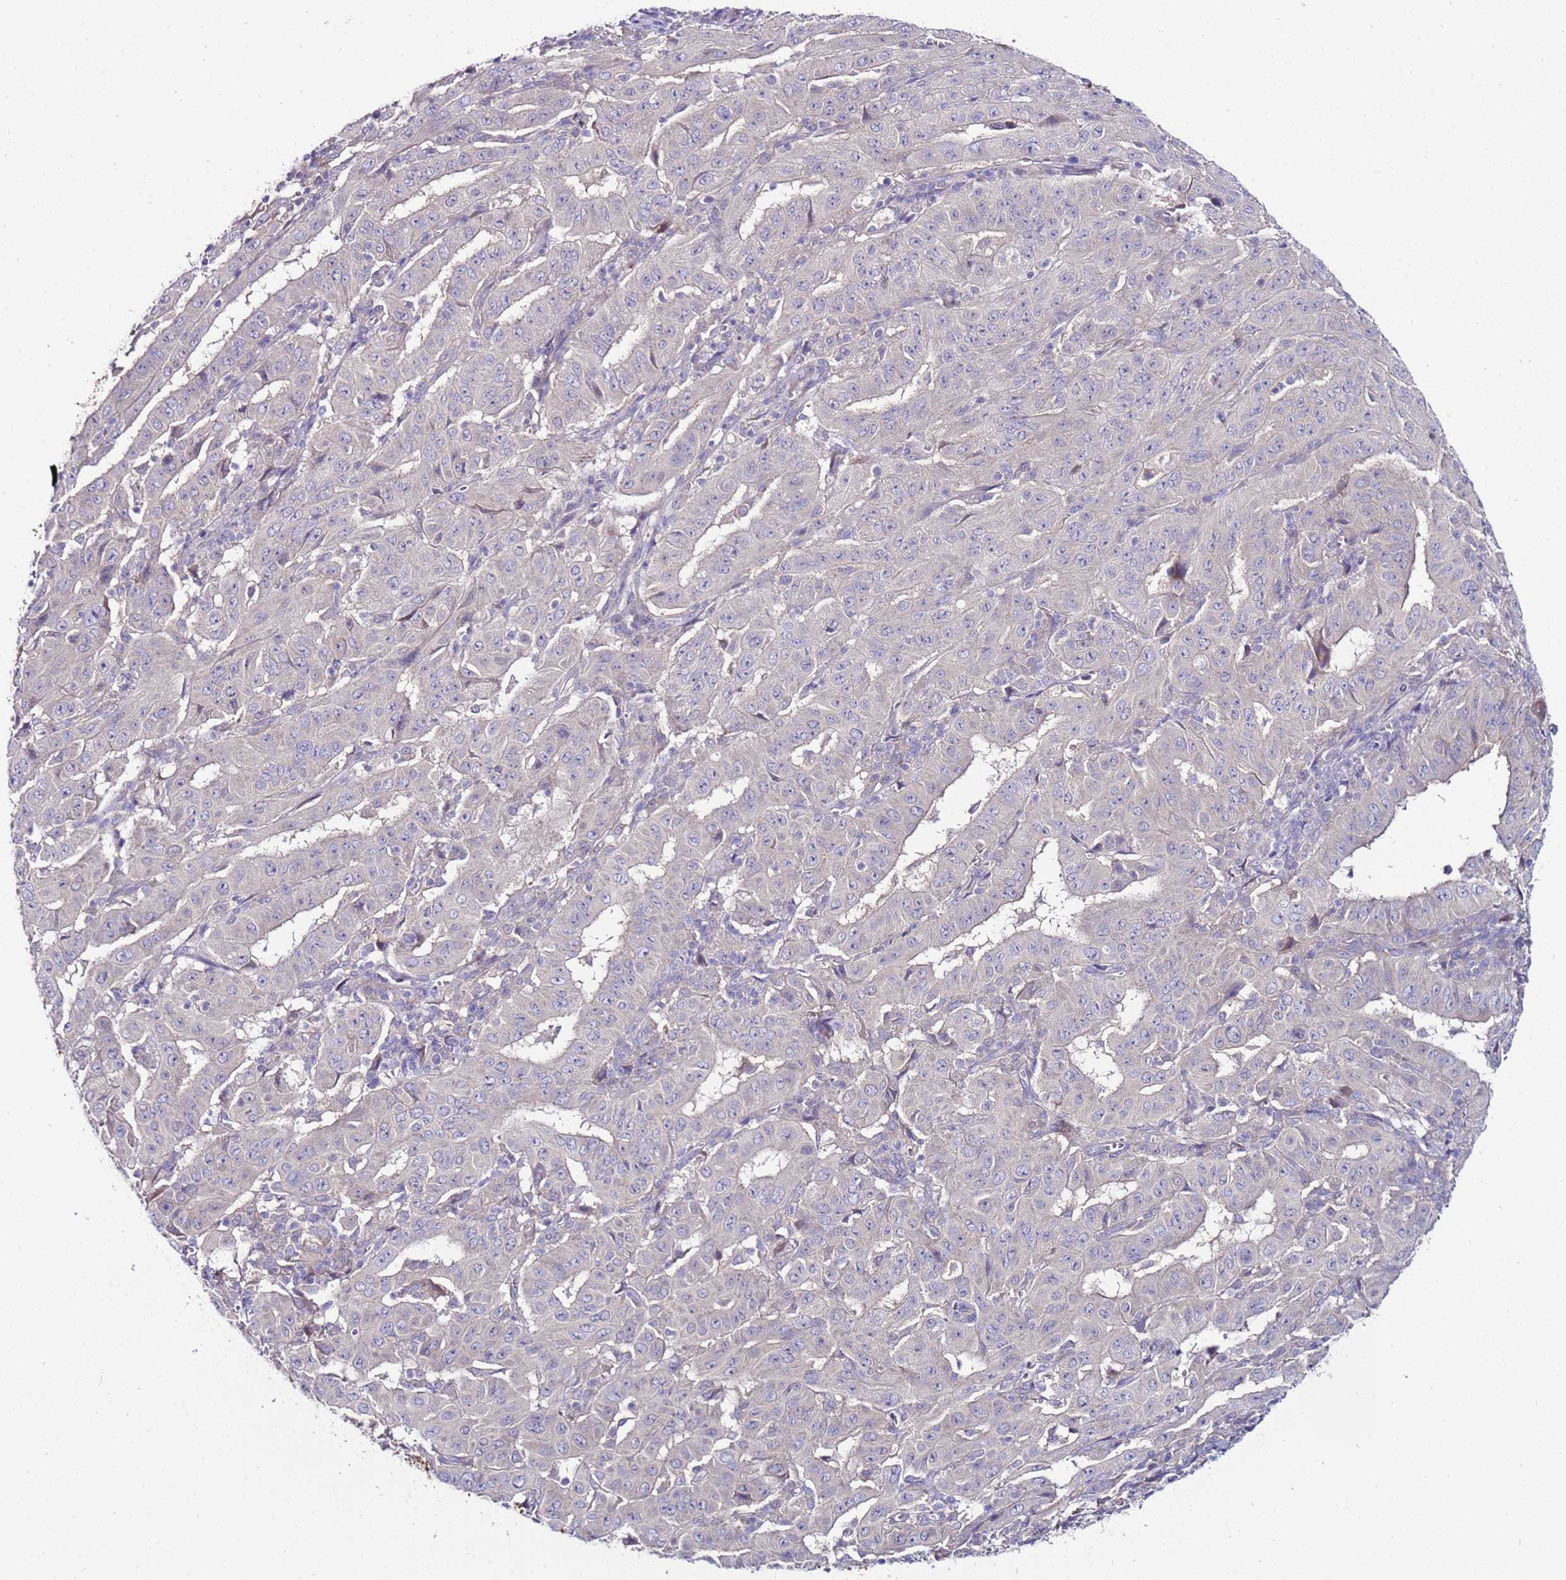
{"staining": {"intensity": "negative", "quantity": "none", "location": "none"}, "tissue": "pancreatic cancer", "cell_type": "Tumor cells", "image_type": "cancer", "snomed": [{"axis": "morphology", "description": "Adenocarcinoma, NOS"}, {"axis": "topography", "description": "Pancreas"}], "caption": "Immunohistochemical staining of human pancreatic cancer (adenocarcinoma) displays no significant positivity in tumor cells.", "gene": "GPN3", "patient": {"sex": "male", "age": 63}}